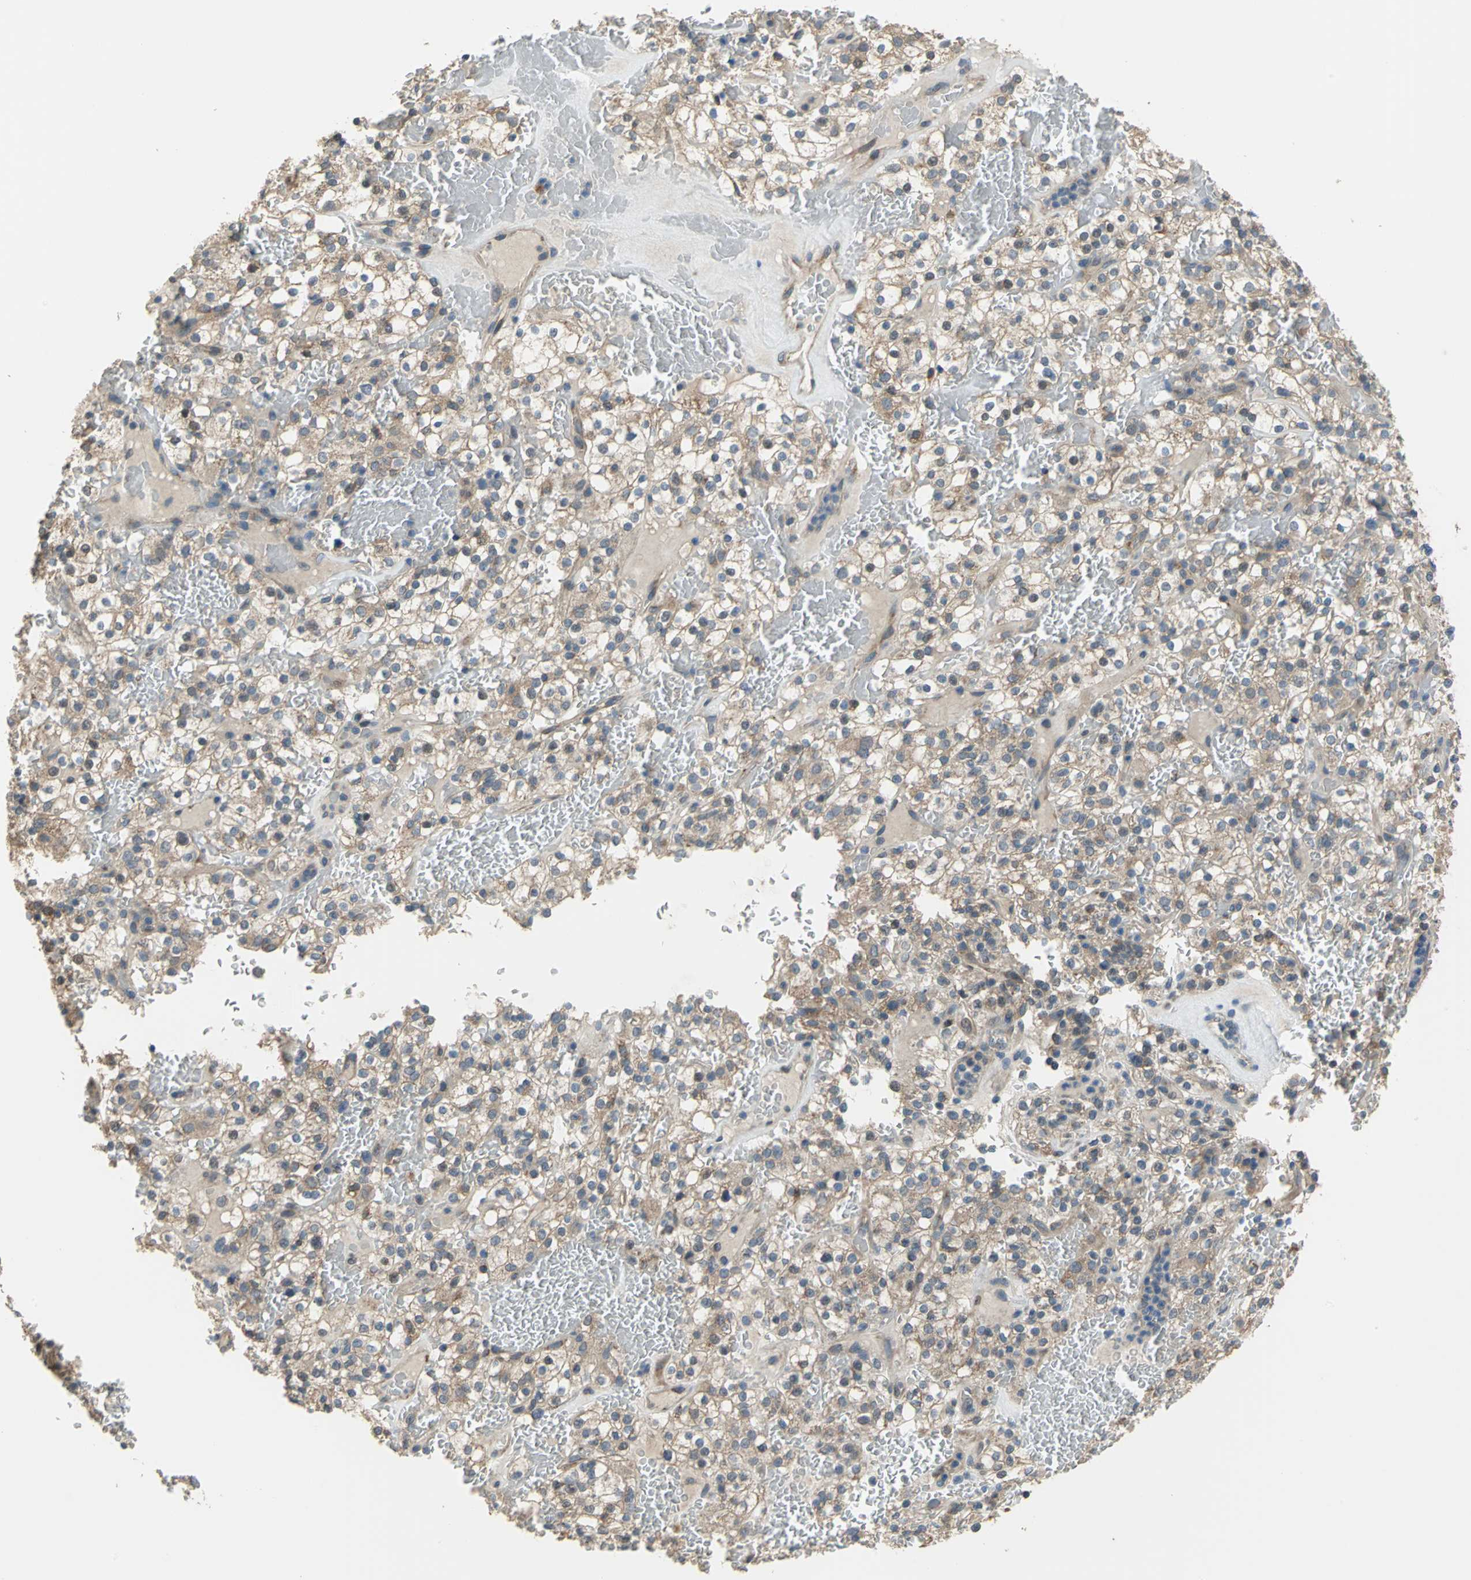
{"staining": {"intensity": "moderate", "quantity": ">75%", "location": "cytoplasmic/membranous"}, "tissue": "renal cancer", "cell_type": "Tumor cells", "image_type": "cancer", "snomed": [{"axis": "morphology", "description": "Normal tissue, NOS"}, {"axis": "morphology", "description": "Adenocarcinoma, NOS"}, {"axis": "topography", "description": "Kidney"}], "caption": "Immunohistochemistry (IHC) (DAB (3,3'-diaminobenzidine)) staining of renal cancer (adenocarcinoma) reveals moderate cytoplasmic/membranous protein positivity in approximately >75% of tumor cells. Using DAB (3,3'-diaminobenzidine) (brown) and hematoxylin (blue) stains, captured at high magnification using brightfield microscopy.", "gene": "TRAK1", "patient": {"sex": "female", "age": 72}}